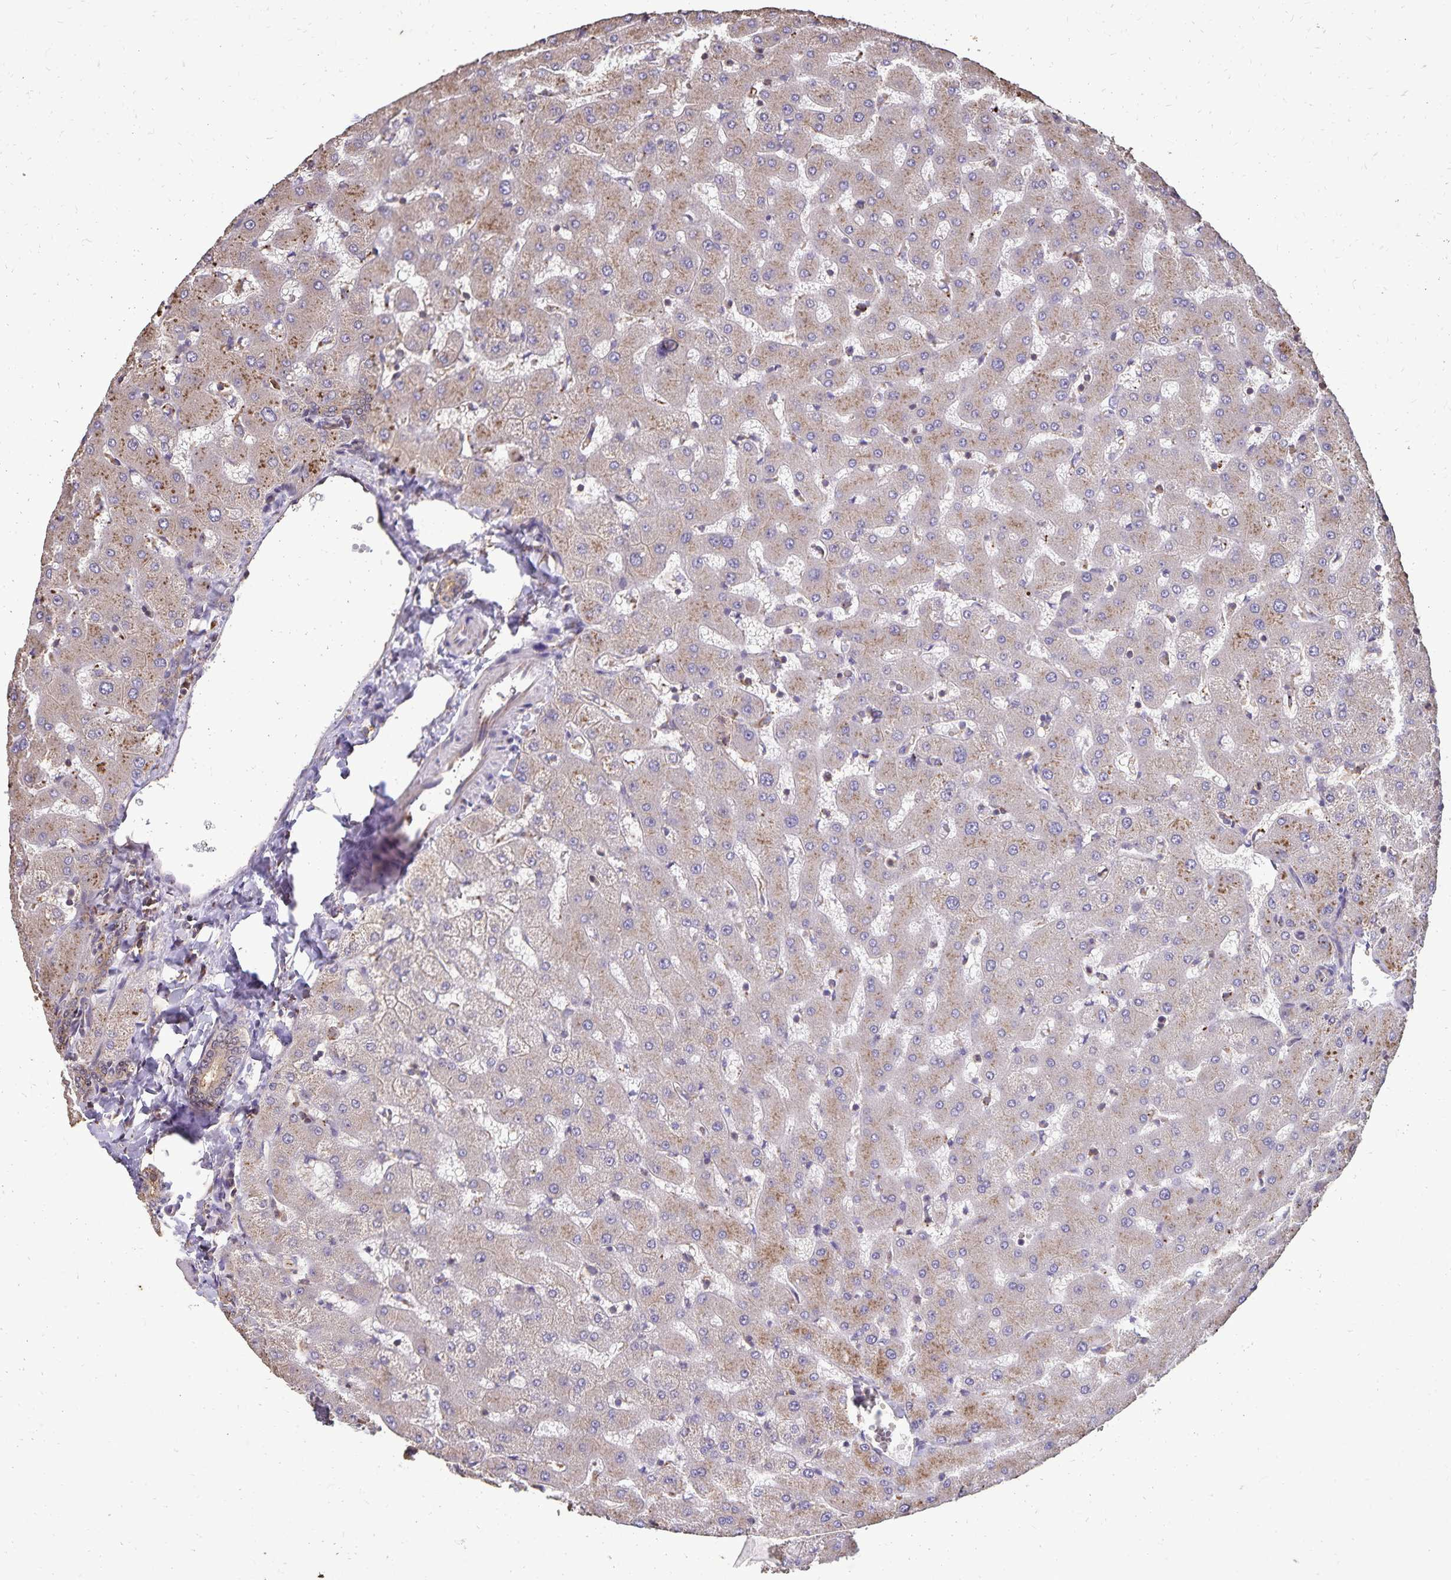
{"staining": {"intensity": "weak", "quantity": ">75%", "location": "cytoplasmic/membranous"}, "tissue": "liver", "cell_type": "Cholangiocytes", "image_type": "normal", "snomed": [{"axis": "morphology", "description": "Normal tissue, NOS"}, {"axis": "topography", "description": "Liver"}], "caption": "A brown stain shows weak cytoplasmic/membranous staining of a protein in cholangiocytes of unremarkable human liver. (Stains: DAB (3,3'-diaminobenzidine) in brown, nuclei in blue, Microscopy: brightfield microscopy at high magnification).", "gene": "CHMP1B", "patient": {"sex": "female", "age": 63}}